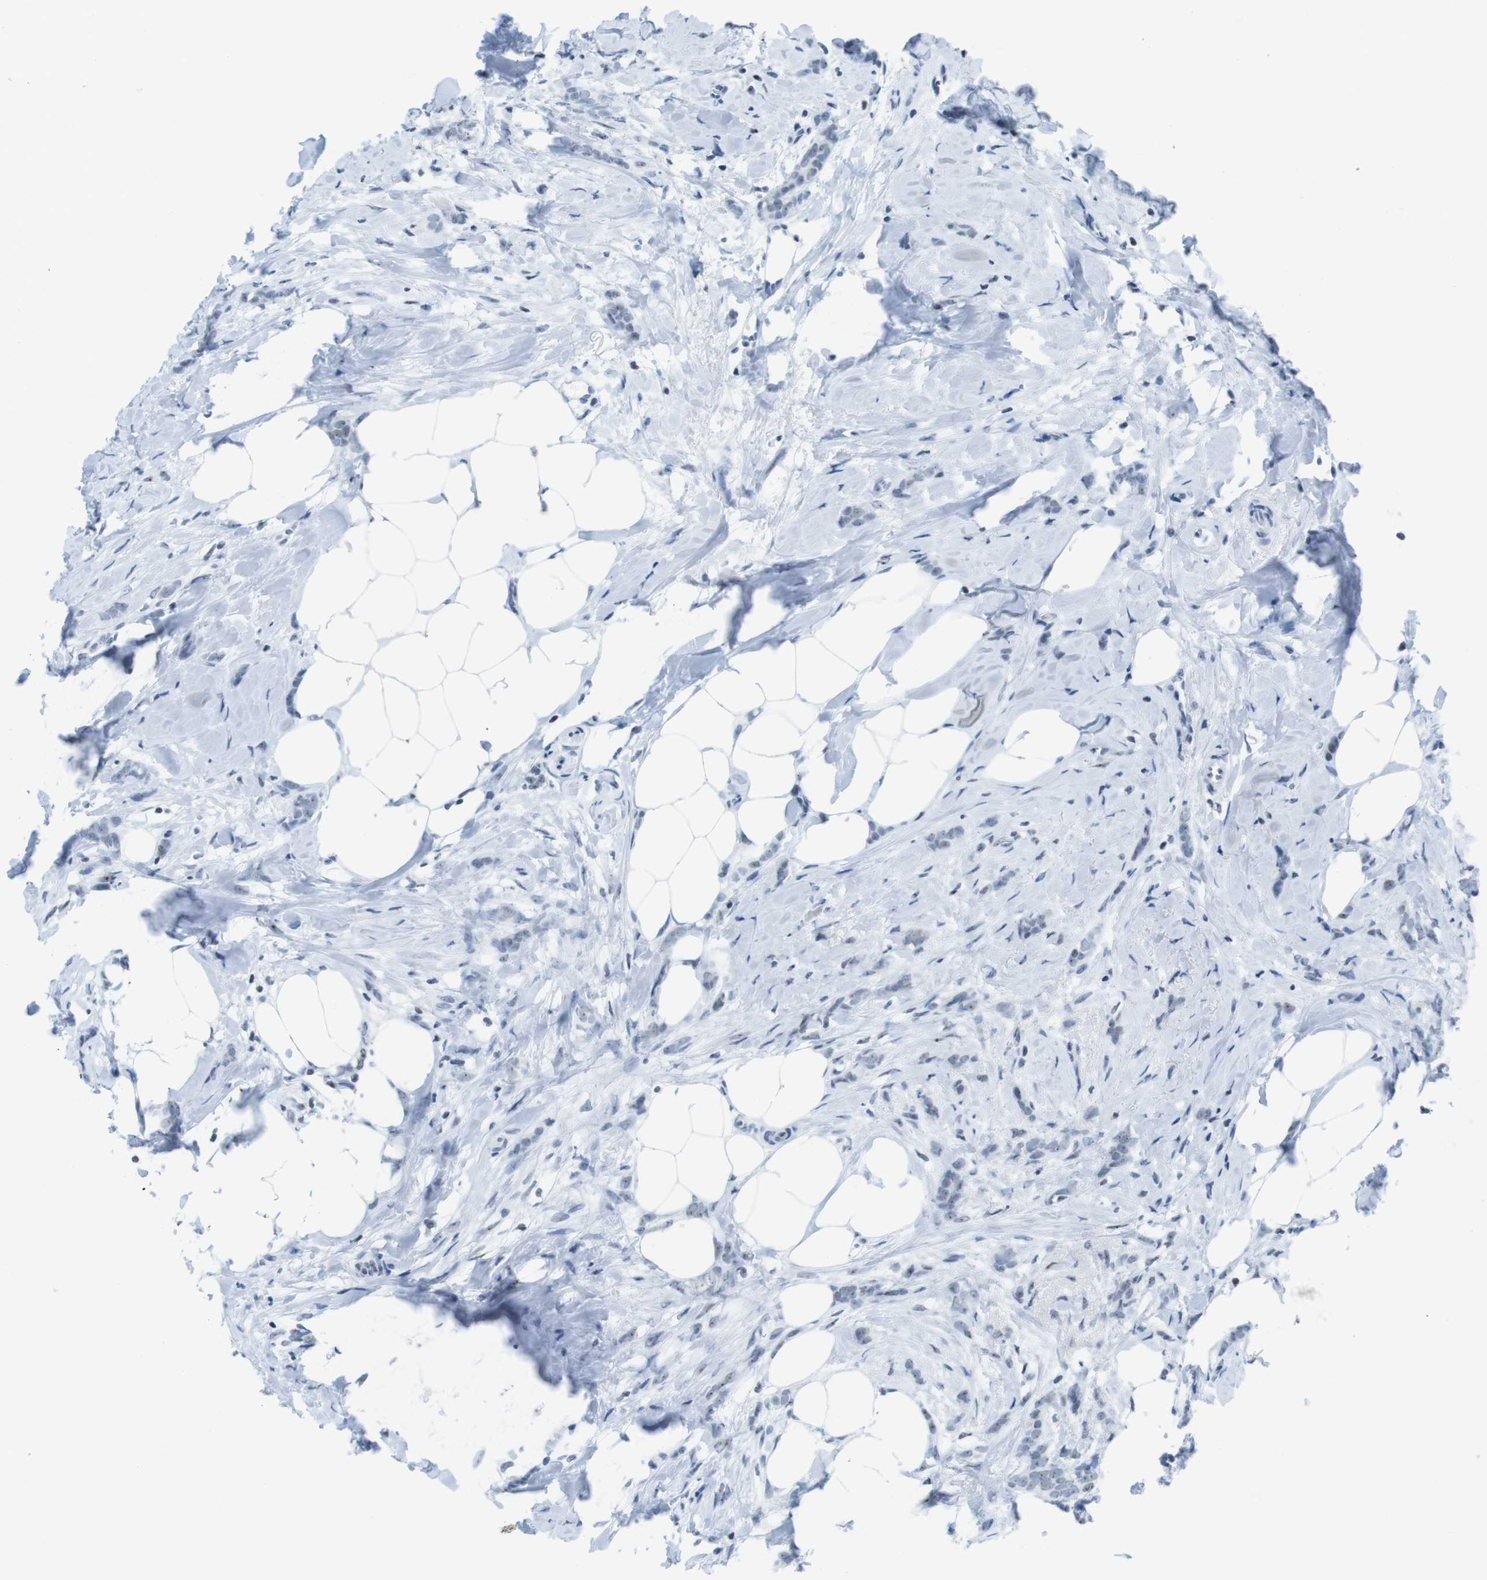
{"staining": {"intensity": "weak", "quantity": "25%-75%", "location": "nuclear"}, "tissue": "breast cancer", "cell_type": "Tumor cells", "image_type": "cancer", "snomed": [{"axis": "morphology", "description": "Lobular carcinoma, in situ"}, {"axis": "morphology", "description": "Lobular carcinoma"}, {"axis": "topography", "description": "Breast"}], "caption": "The immunohistochemical stain highlights weak nuclear positivity in tumor cells of breast cancer (lobular carcinoma) tissue.", "gene": "NIFK", "patient": {"sex": "female", "age": 41}}